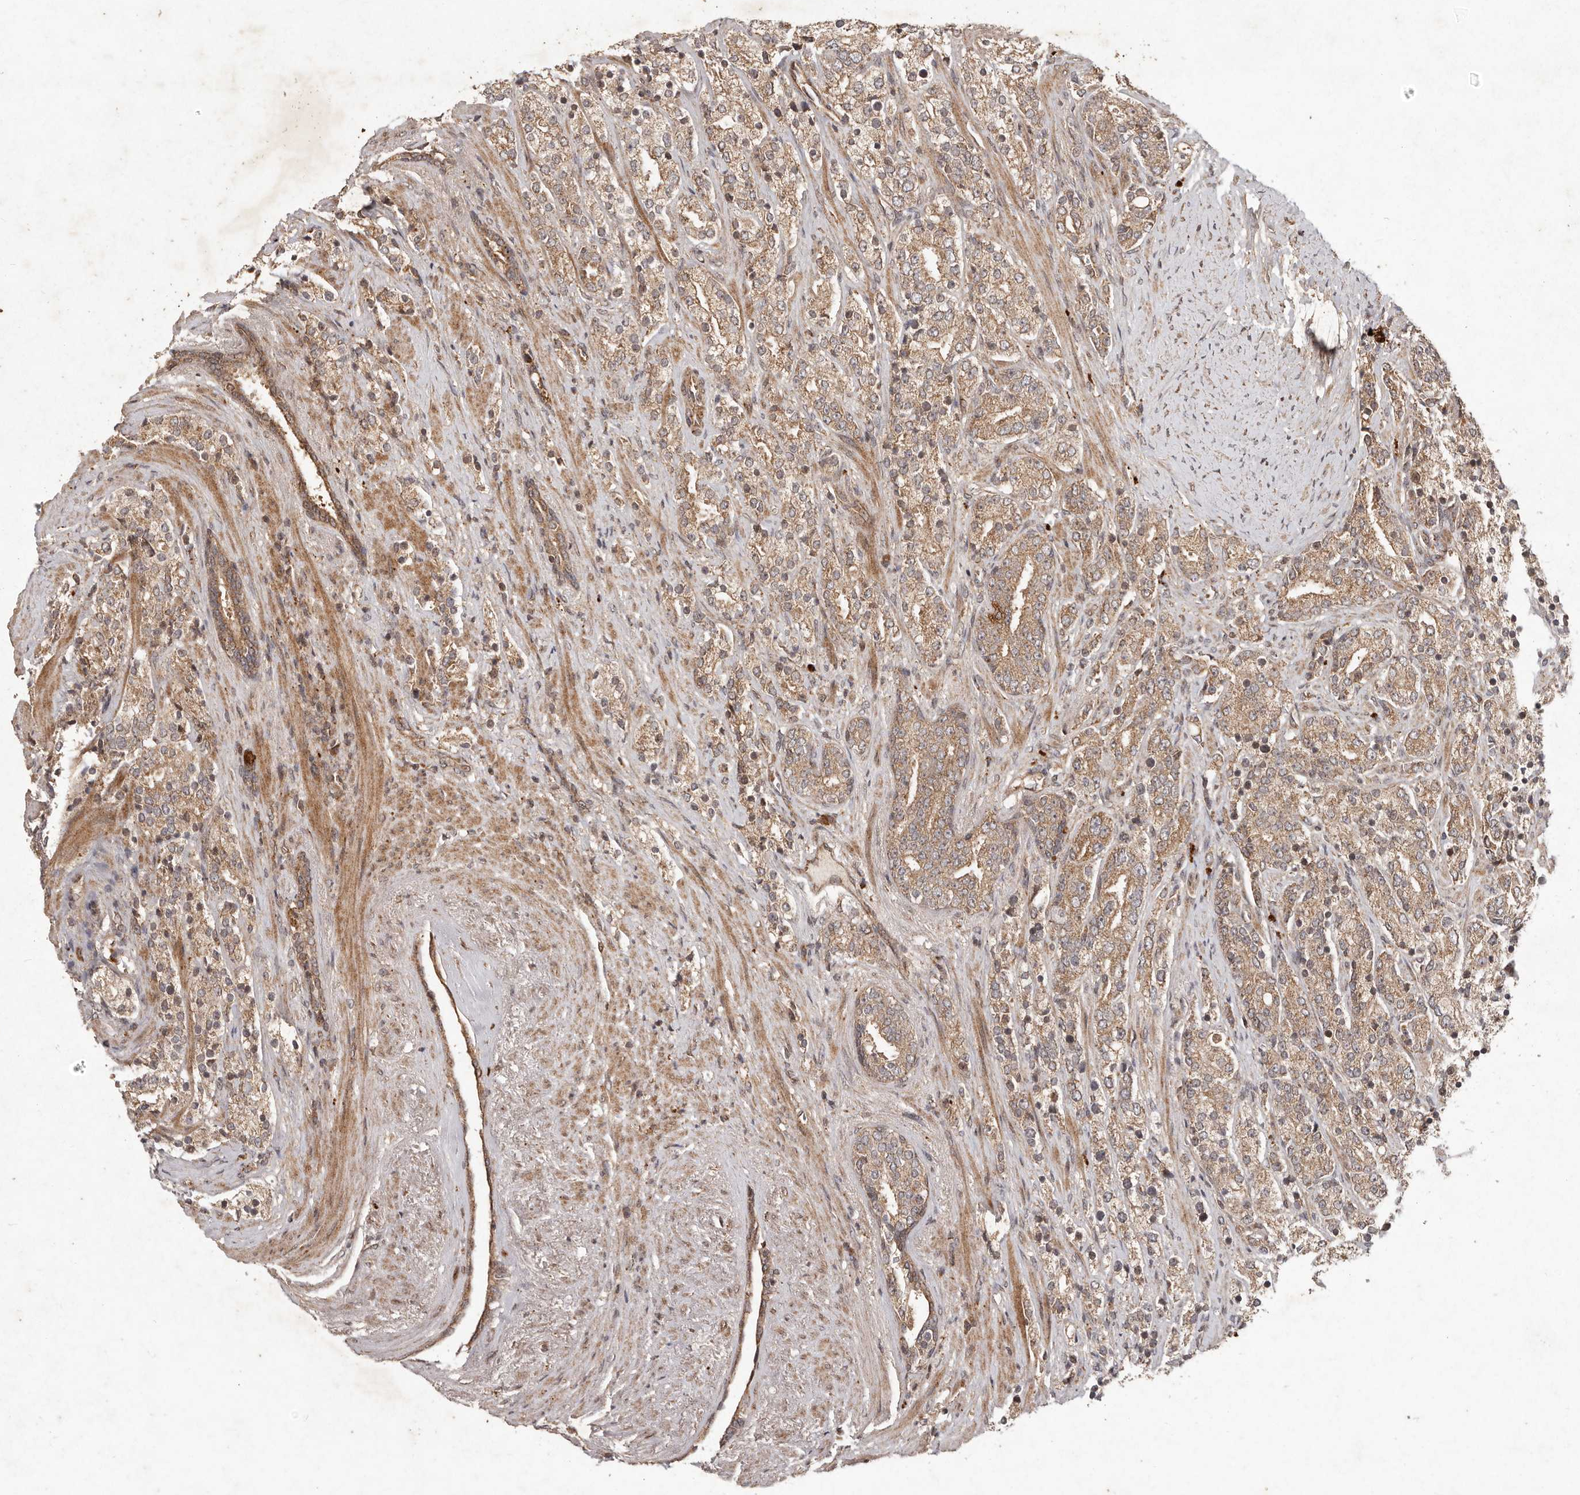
{"staining": {"intensity": "moderate", "quantity": ">75%", "location": "cytoplasmic/membranous"}, "tissue": "prostate cancer", "cell_type": "Tumor cells", "image_type": "cancer", "snomed": [{"axis": "morphology", "description": "Adenocarcinoma, High grade"}, {"axis": "topography", "description": "Prostate"}], "caption": "Protein analysis of prostate cancer tissue reveals moderate cytoplasmic/membranous staining in about >75% of tumor cells. (DAB IHC, brown staining for protein, blue staining for nuclei).", "gene": "PLOD2", "patient": {"sex": "male", "age": 71}}